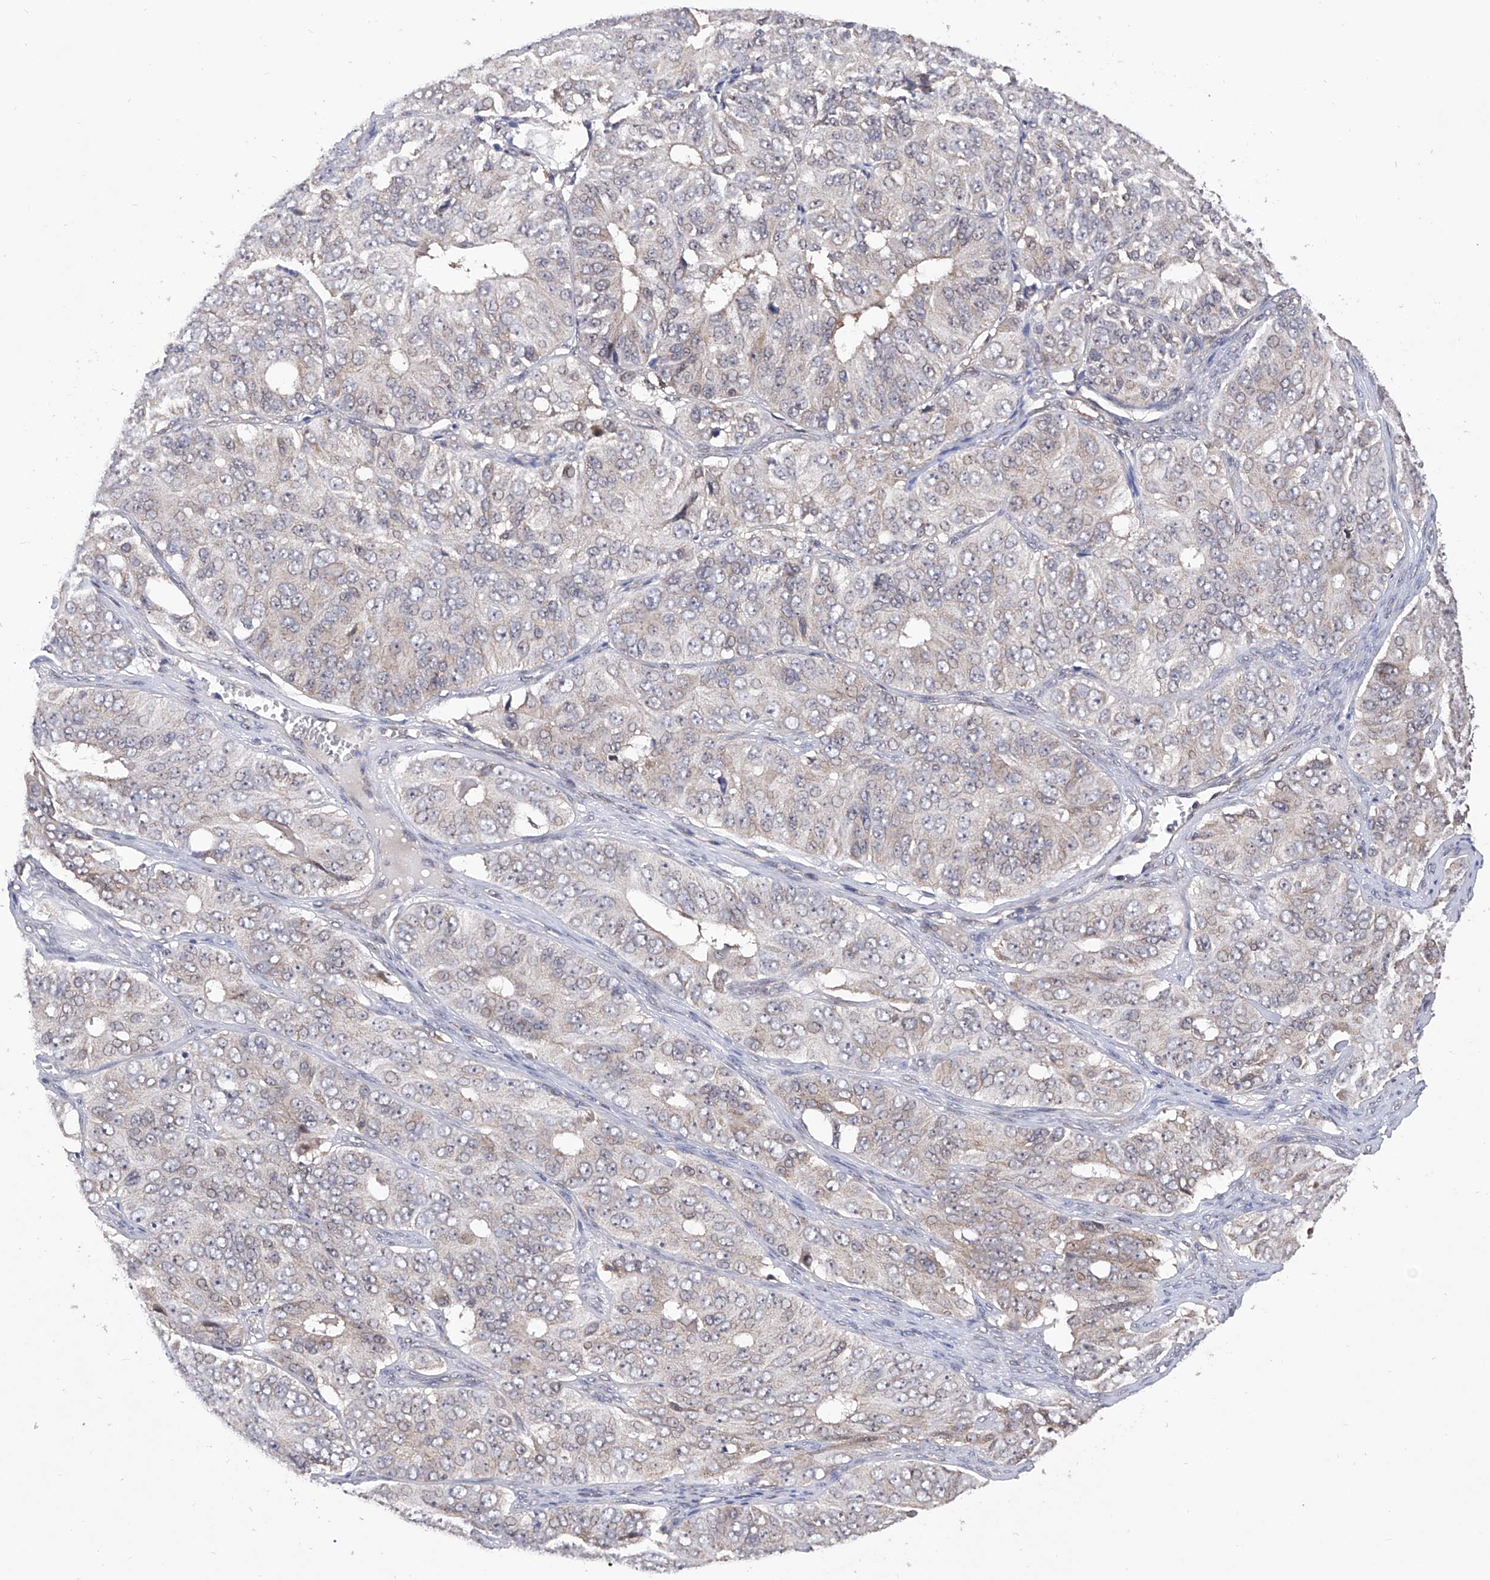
{"staining": {"intensity": "negative", "quantity": "none", "location": "none"}, "tissue": "ovarian cancer", "cell_type": "Tumor cells", "image_type": "cancer", "snomed": [{"axis": "morphology", "description": "Carcinoma, endometroid"}, {"axis": "topography", "description": "Ovary"}], "caption": "Tumor cells are negative for protein expression in human ovarian cancer.", "gene": "USP45", "patient": {"sex": "female", "age": 51}}